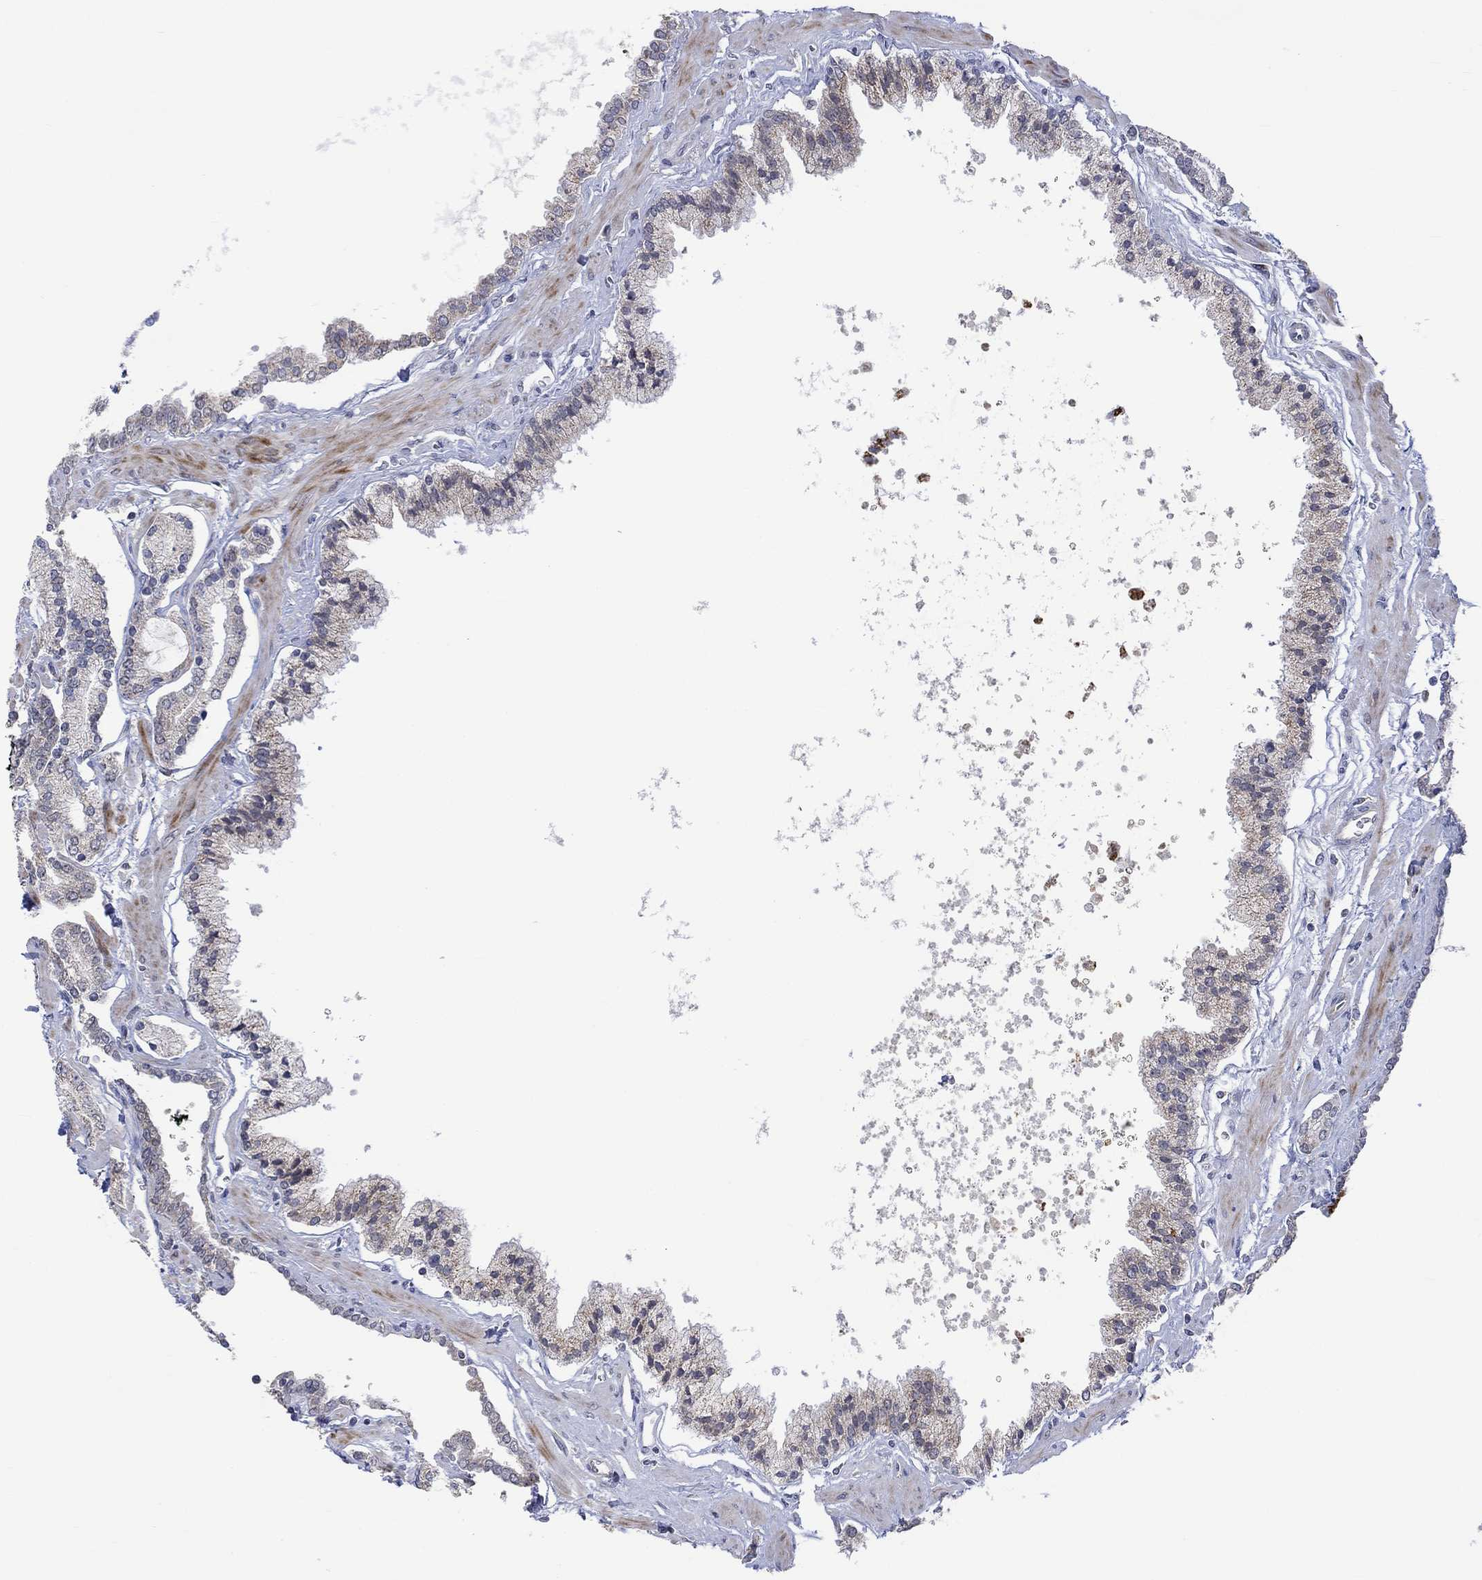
{"staining": {"intensity": "negative", "quantity": "none", "location": "none"}, "tissue": "prostate cancer", "cell_type": "Tumor cells", "image_type": "cancer", "snomed": [{"axis": "morphology", "description": "Adenocarcinoma, NOS"}, {"axis": "topography", "description": "Prostate"}], "caption": "Adenocarcinoma (prostate) was stained to show a protein in brown. There is no significant staining in tumor cells.", "gene": "SLC48A1", "patient": {"sex": "male", "age": 63}}